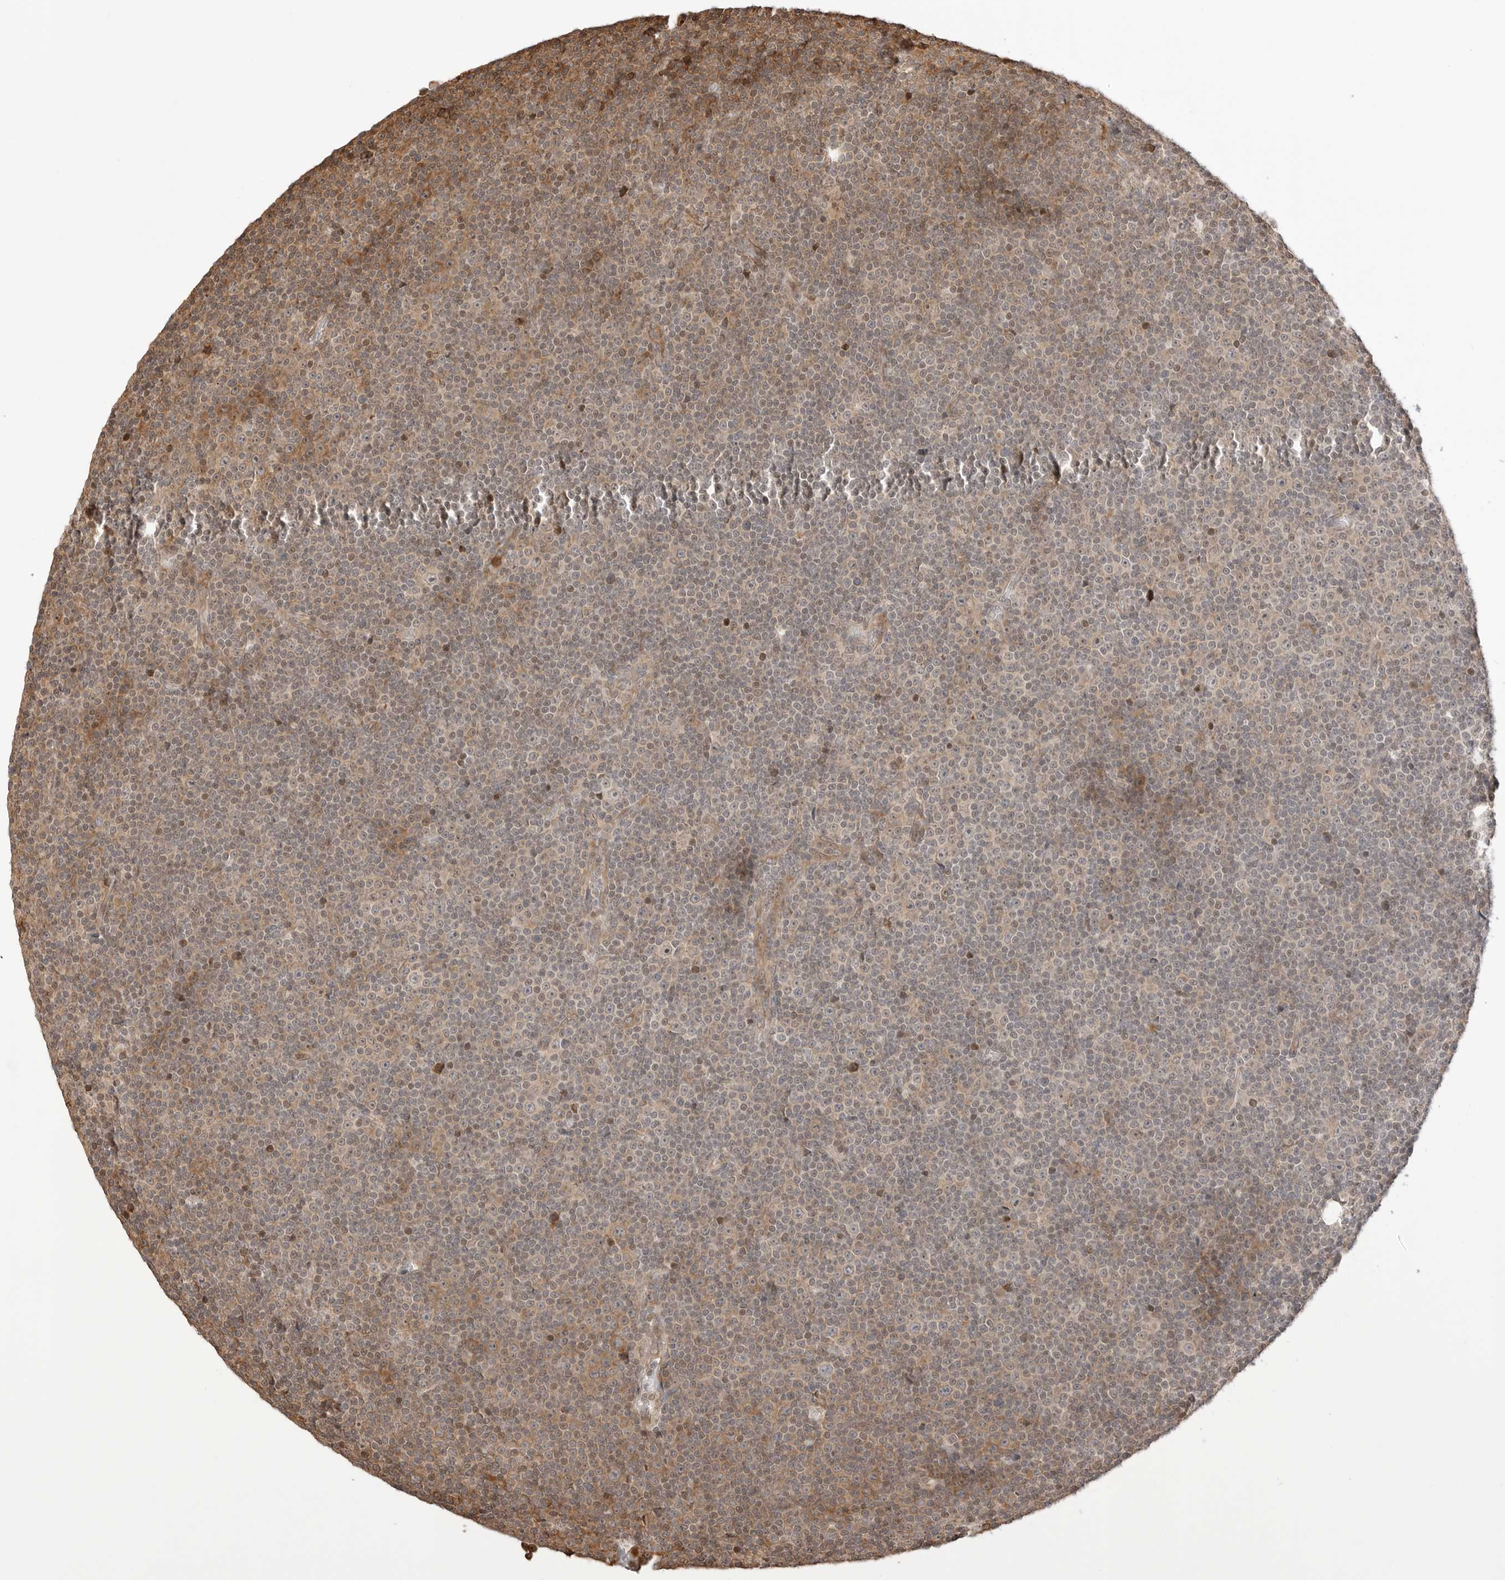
{"staining": {"intensity": "moderate", "quantity": "<25%", "location": "cytoplasmic/membranous,nuclear"}, "tissue": "lymphoma", "cell_type": "Tumor cells", "image_type": "cancer", "snomed": [{"axis": "morphology", "description": "Malignant lymphoma, non-Hodgkin's type, Low grade"}, {"axis": "topography", "description": "Lymph node"}], "caption": "Approximately <25% of tumor cells in human malignant lymphoma, non-Hodgkin's type (low-grade) demonstrate moderate cytoplasmic/membranous and nuclear protein expression as visualized by brown immunohistochemical staining.", "gene": "FKBP14", "patient": {"sex": "female", "age": 67}}